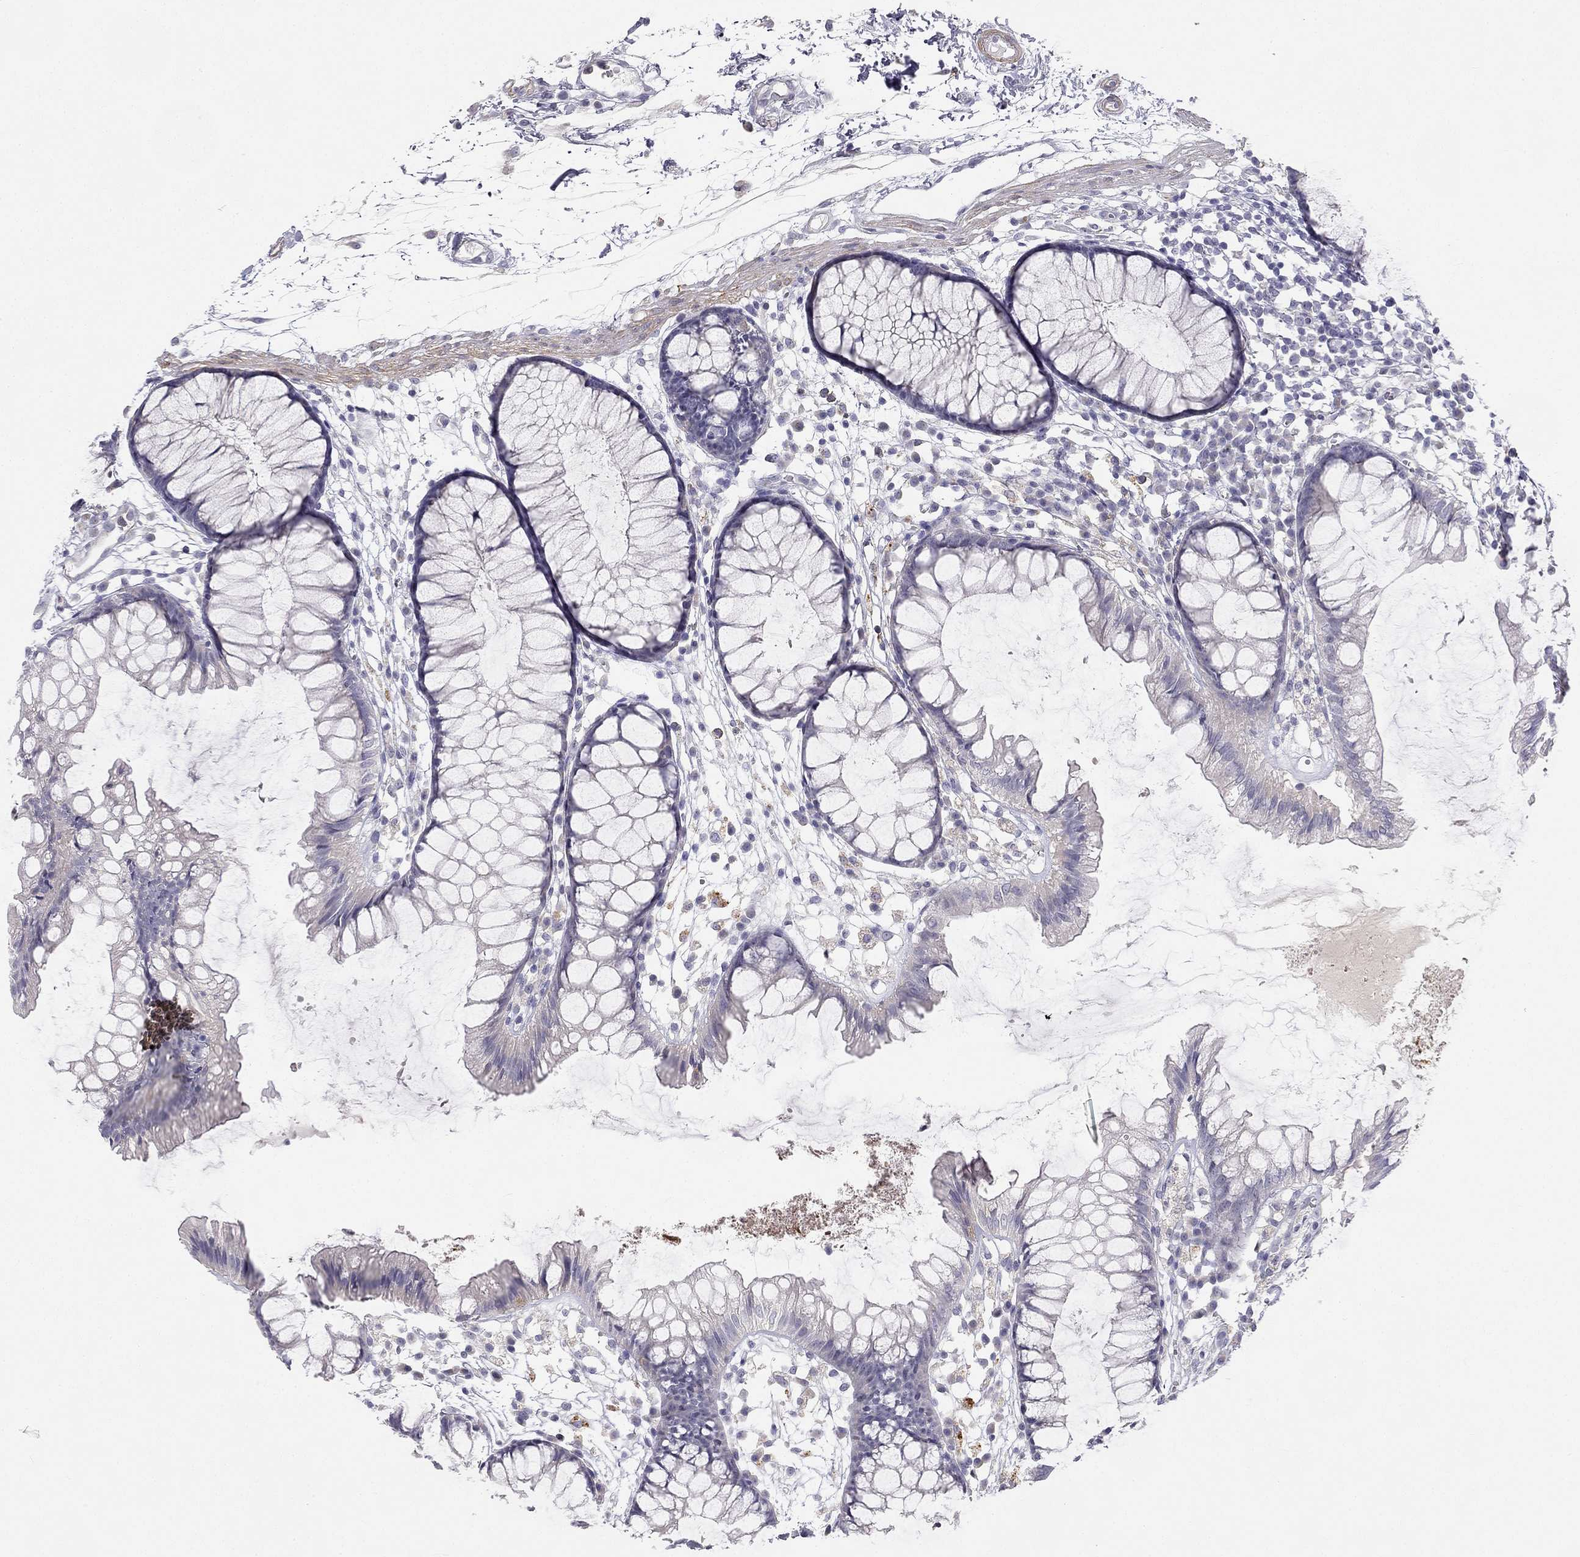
{"staining": {"intensity": "negative", "quantity": "none", "location": "none"}, "tissue": "colon", "cell_type": "Endothelial cells", "image_type": "normal", "snomed": [{"axis": "morphology", "description": "Normal tissue, NOS"}, {"axis": "morphology", "description": "Adenocarcinoma, NOS"}, {"axis": "topography", "description": "Colon"}], "caption": "An immunohistochemistry (IHC) image of normal colon is shown. There is no staining in endothelial cells of colon. (Stains: DAB IHC with hematoxylin counter stain, Microscopy: brightfield microscopy at high magnification).", "gene": "C16orf89", "patient": {"sex": "male", "age": 65}}